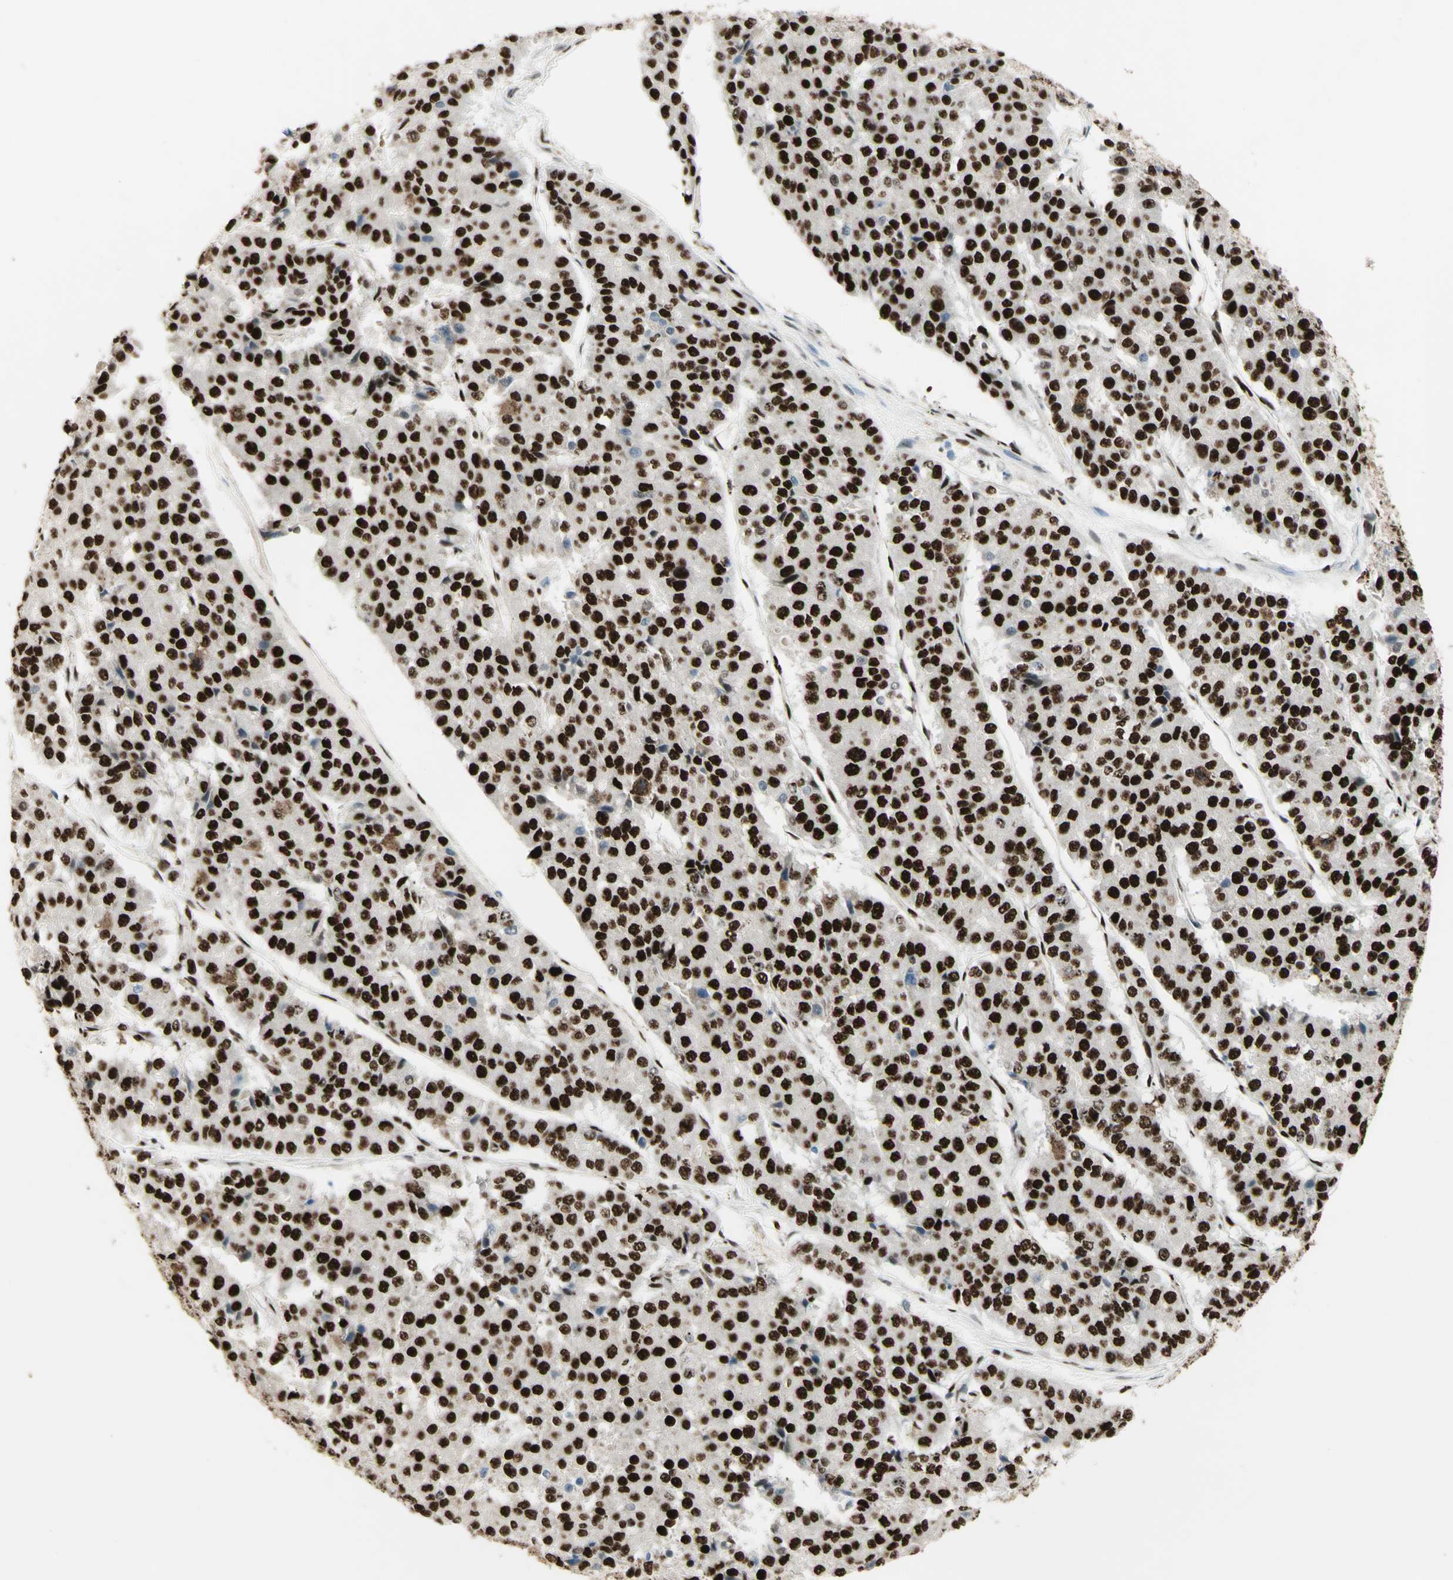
{"staining": {"intensity": "strong", "quantity": ">75%", "location": "nuclear"}, "tissue": "pancreatic cancer", "cell_type": "Tumor cells", "image_type": "cancer", "snomed": [{"axis": "morphology", "description": "Adenocarcinoma, NOS"}, {"axis": "topography", "description": "Pancreas"}], "caption": "Tumor cells reveal strong nuclear staining in about >75% of cells in pancreatic cancer (adenocarcinoma).", "gene": "DHX9", "patient": {"sex": "male", "age": 50}}